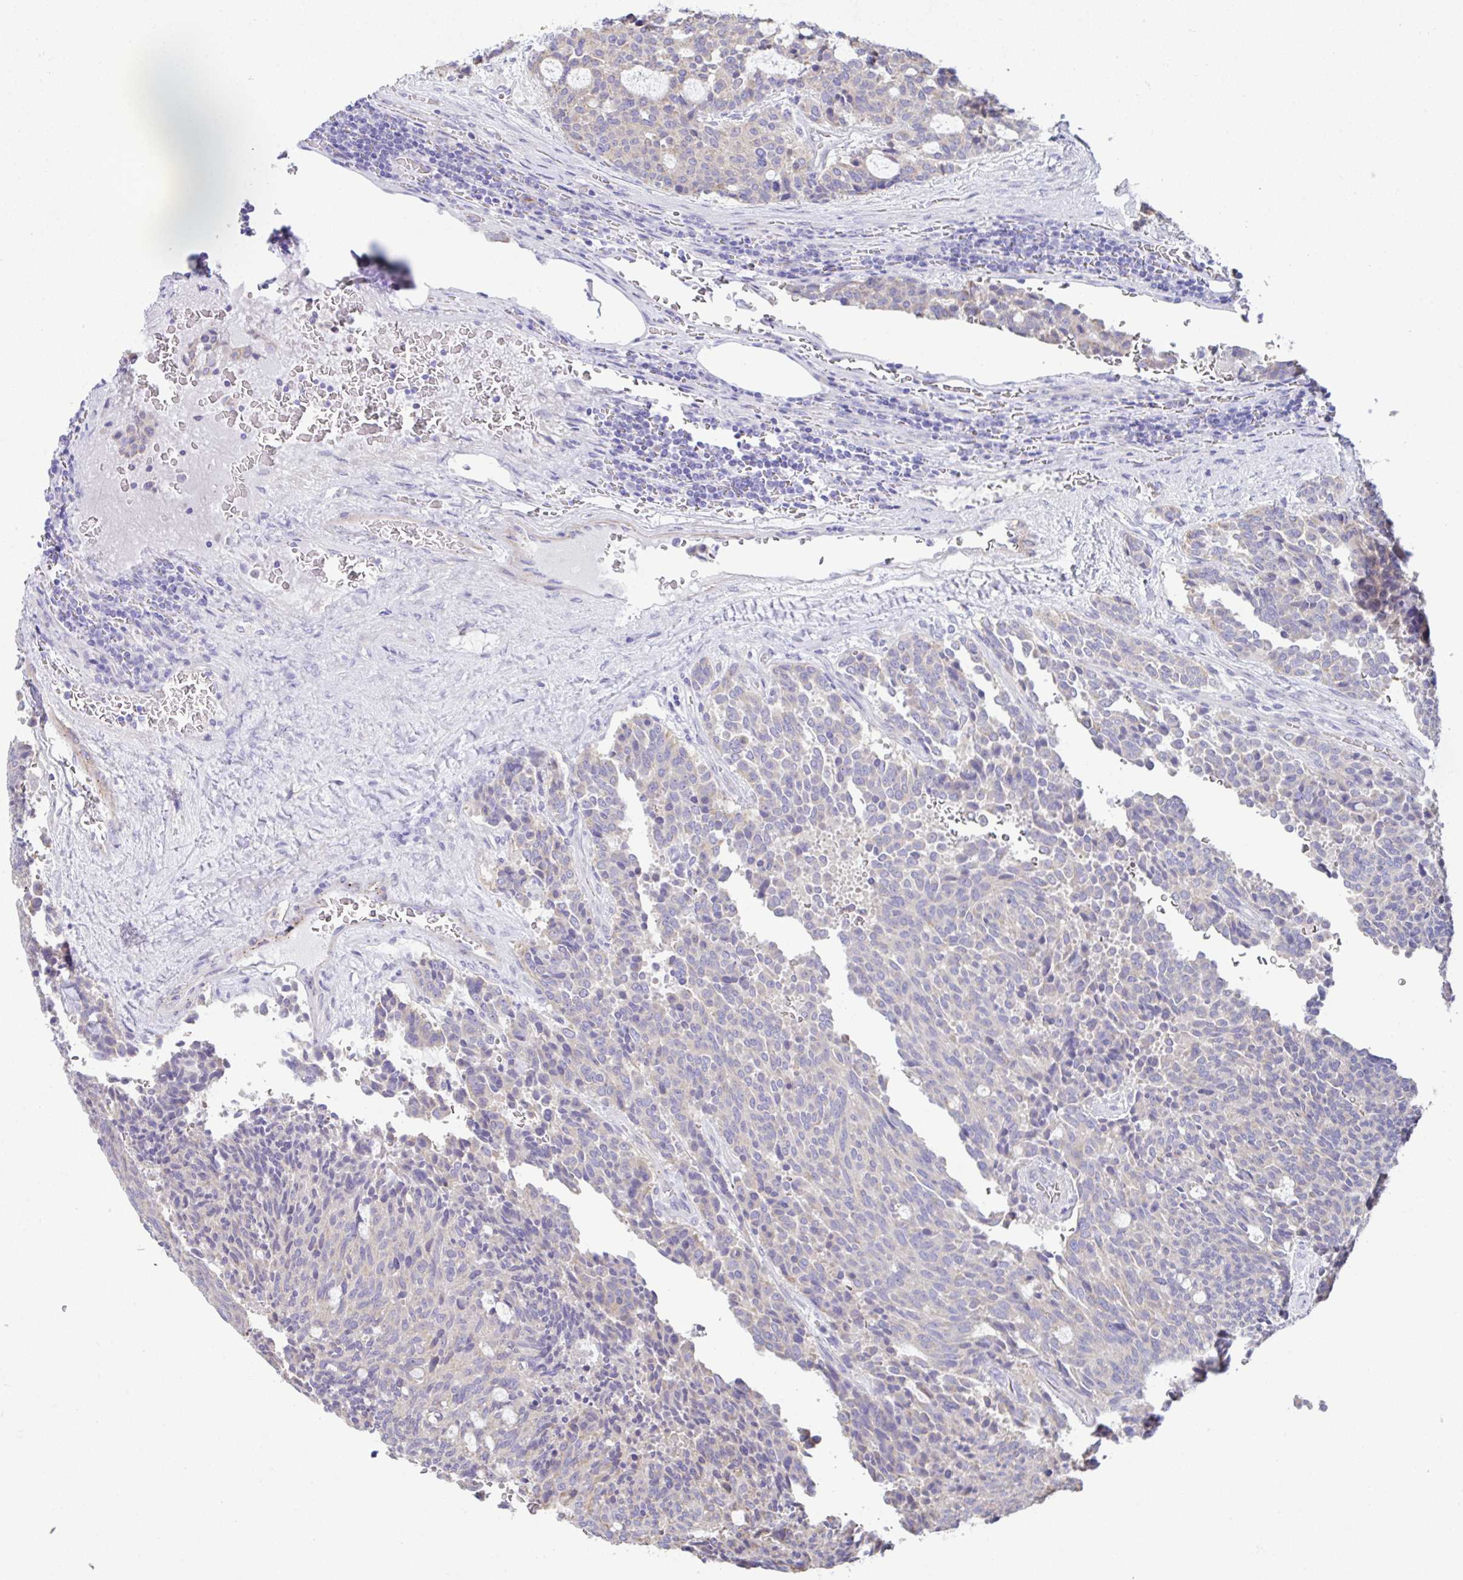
{"staining": {"intensity": "negative", "quantity": "none", "location": "none"}, "tissue": "carcinoid", "cell_type": "Tumor cells", "image_type": "cancer", "snomed": [{"axis": "morphology", "description": "Carcinoid, malignant, NOS"}, {"axis": "topography", "description": "Pancreas"}], "caption": "This is an IHC histopathology image of malignant carcinoid. There is no expression in tumor cells.", "gene": "MED11", "patient": {"sex": "female", "age": 54}}